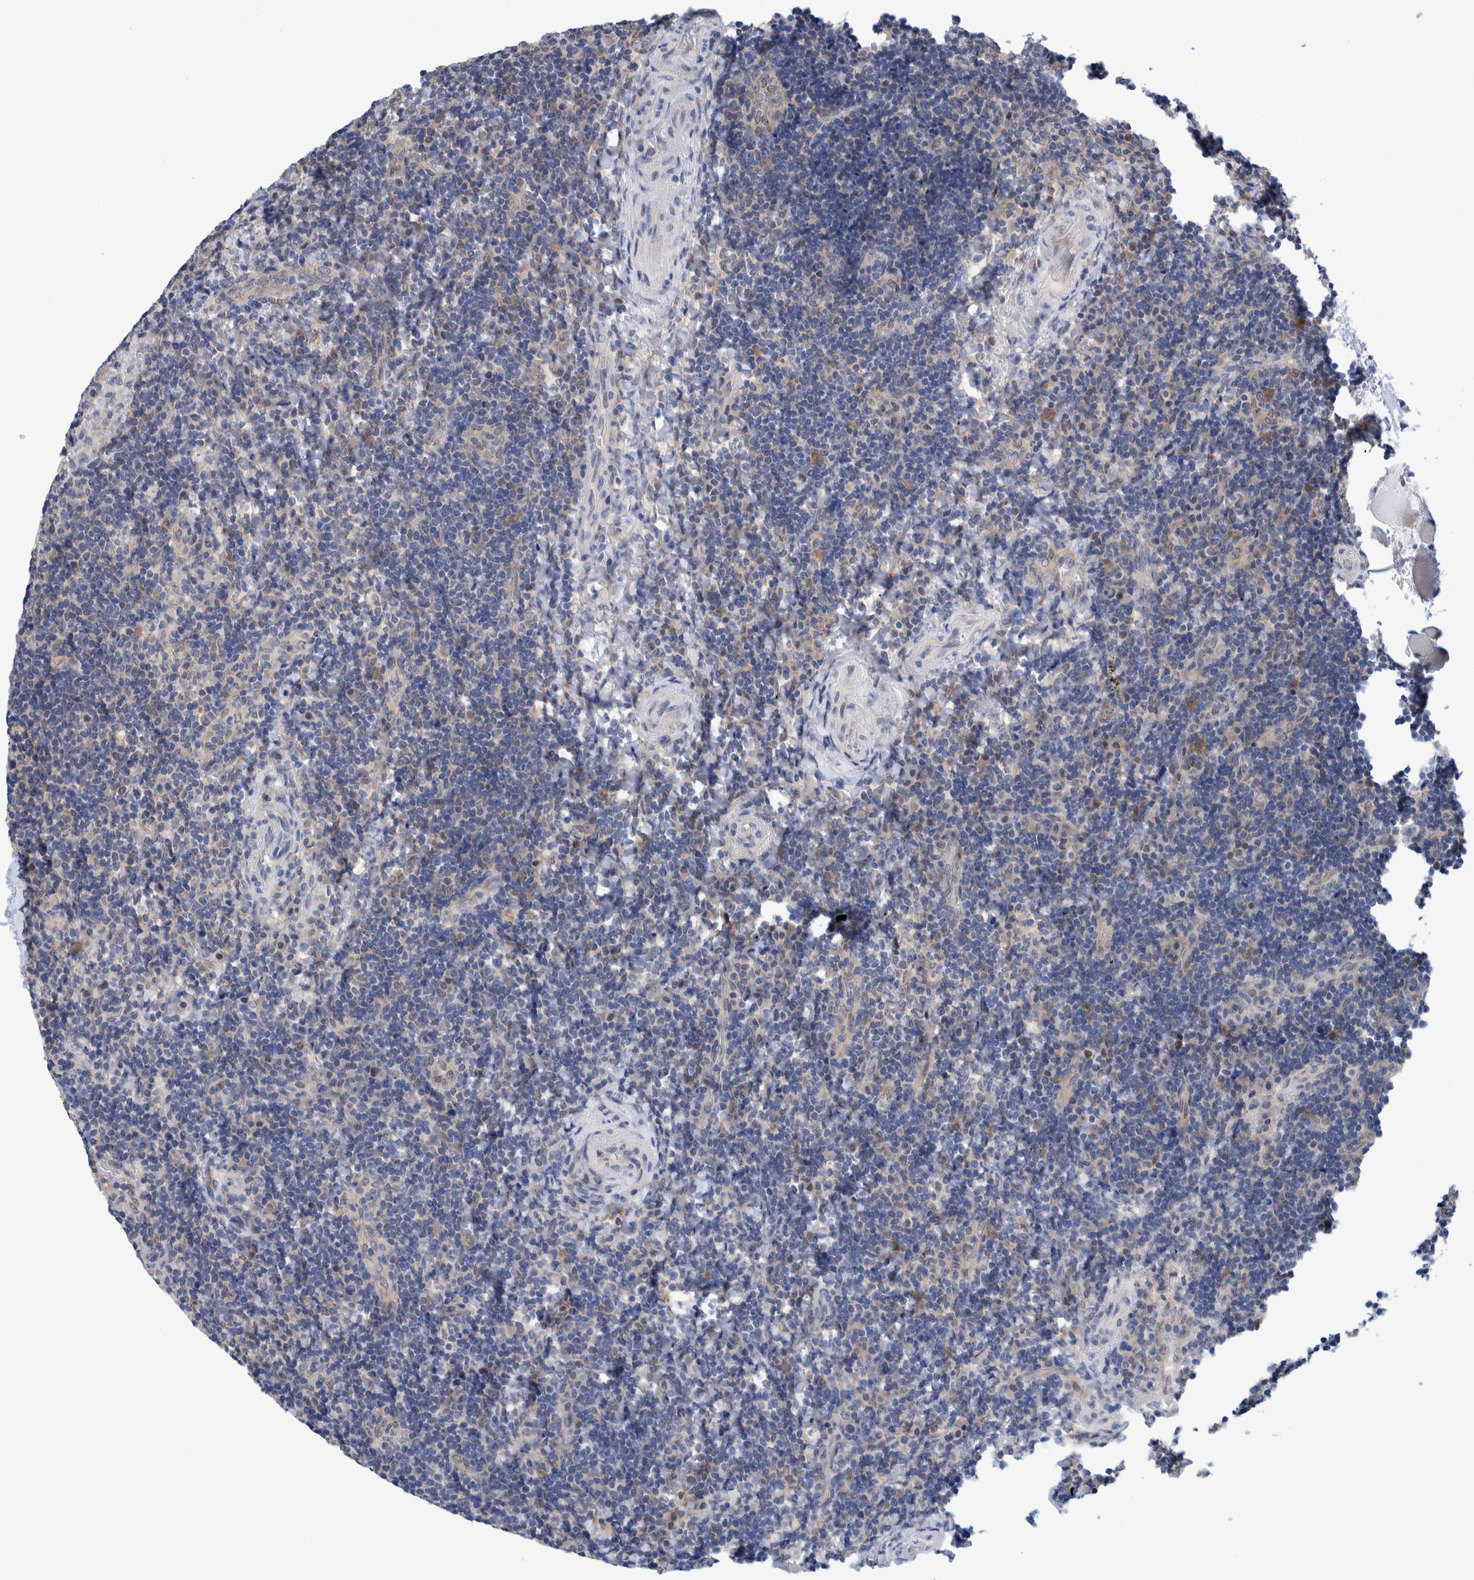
{"staining": {"intensity": "negative", "quantity": "none", "location": "none"}, "tissue": "lymphoma", "cell_type": "Tumor cells", "image_type": "cancer", "snomed": [{"axis": "morphology", "description": "Malignant lymphoma, non-Hodgkin's type, High grade"}, {"axis": "topography", "description": "Tonsil"}], "caption": "This is an immunohistochemistry (IHC) image of high-grade malignant lymphoma, non-Hodgkin's type. There is no positivity in tumor cells.", "gene": "PFAS", "patient": {"sex": "female", "age": 36}}